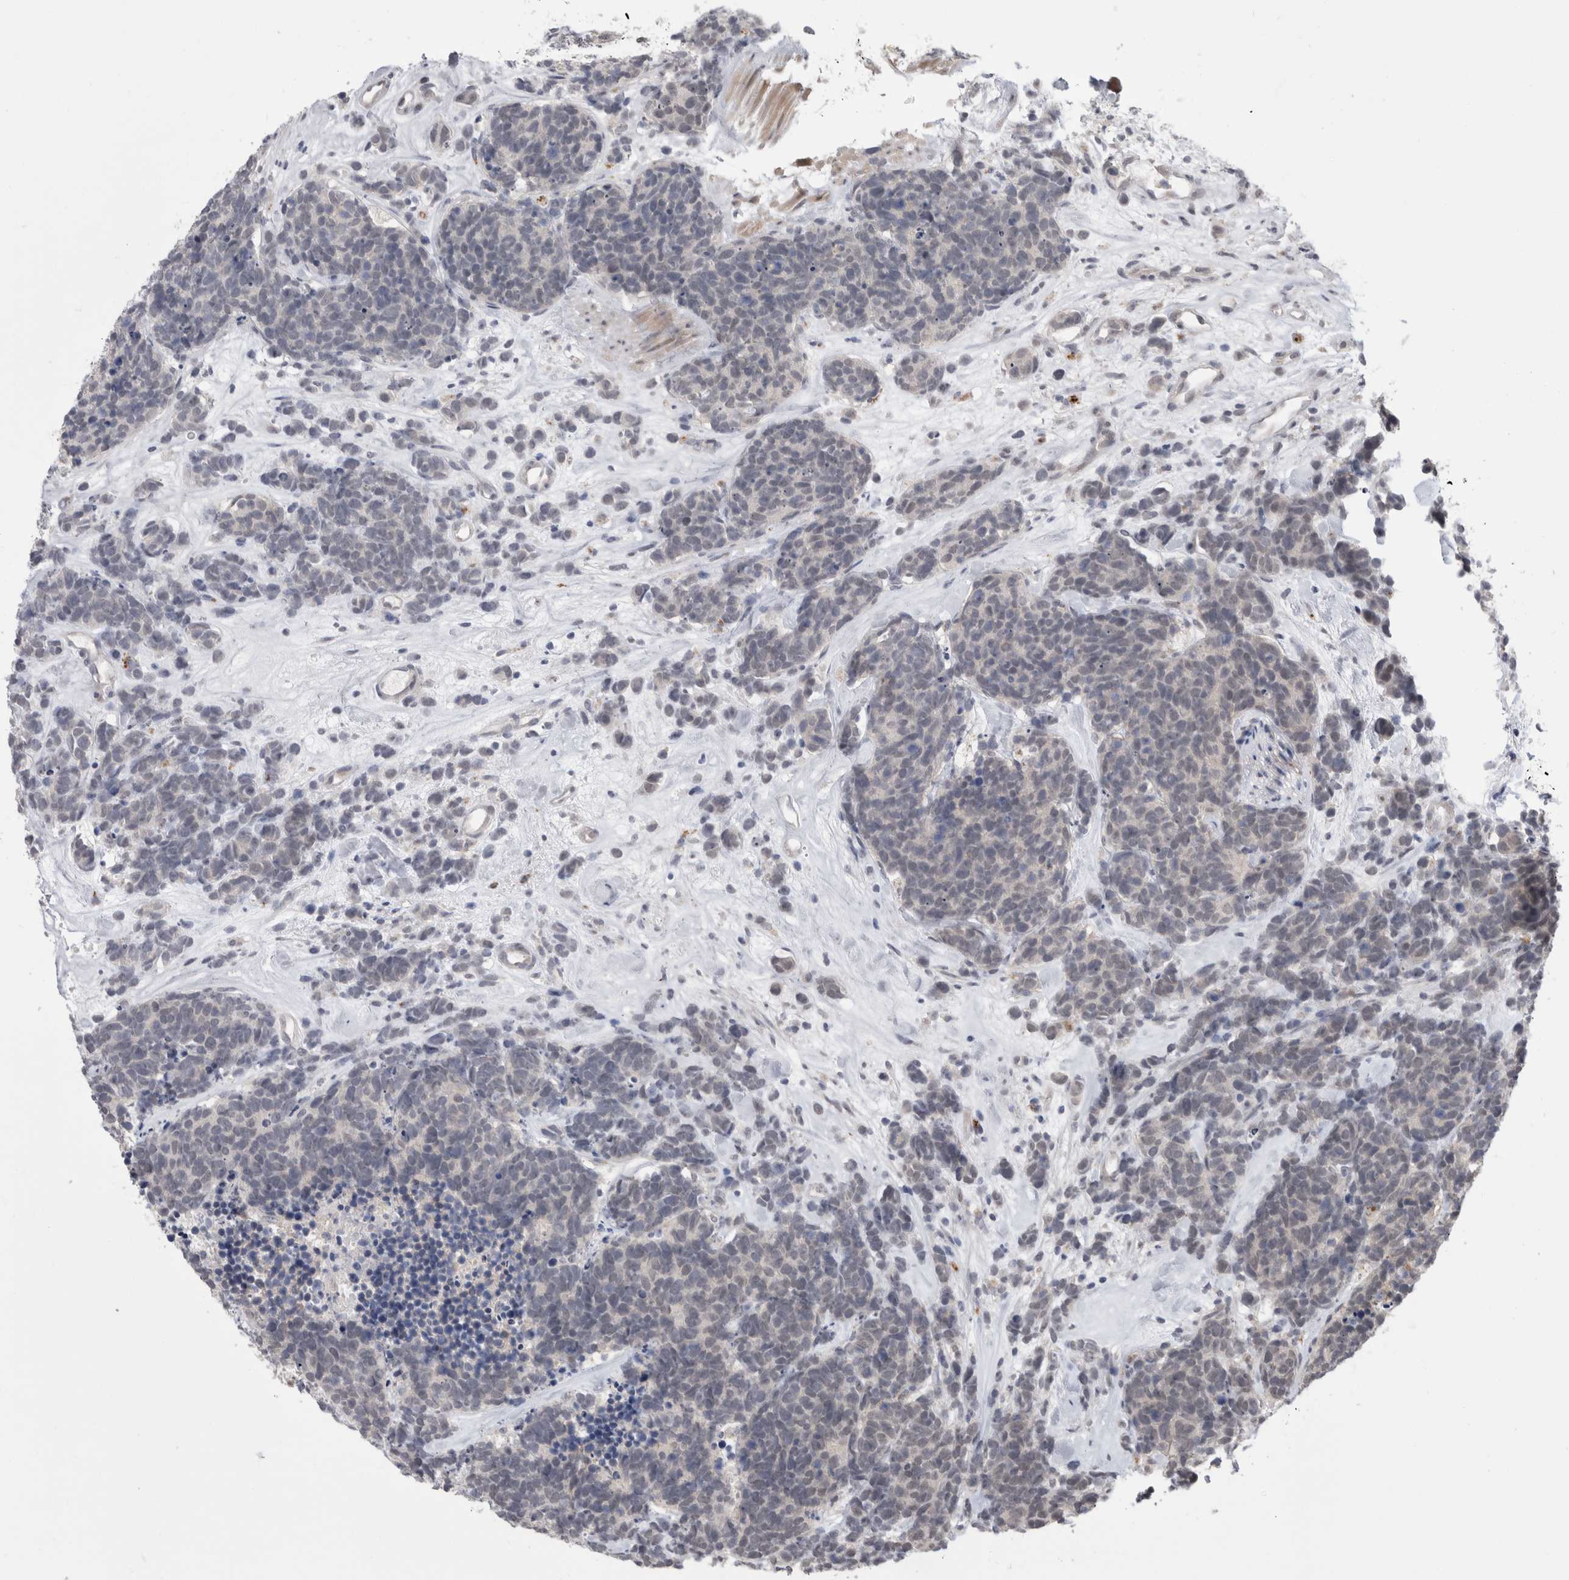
{"staining": {"intensity": "negative", "quantity": "none", "location": "none"}, "tissue": "carcinoid", "cell_type": "Tumor cells", "image_type": "cancer", "snomed": [{"axis": "morphology", "description": "Carcinoma, NOS"}, {"axis": "morphology", "description": "Carcinoid, malignant, NOS"}, {"axis": "topography", "description": "Urinary bladder"}], "caption": "High magnification brightfield microscopy of carcinoid stained with DAB (brown) and counterstained with hematoxylin (blue): tumor cells show no significant staining.", "gene": "MTBP", "patient": {"sex": "male", "age": 57}}